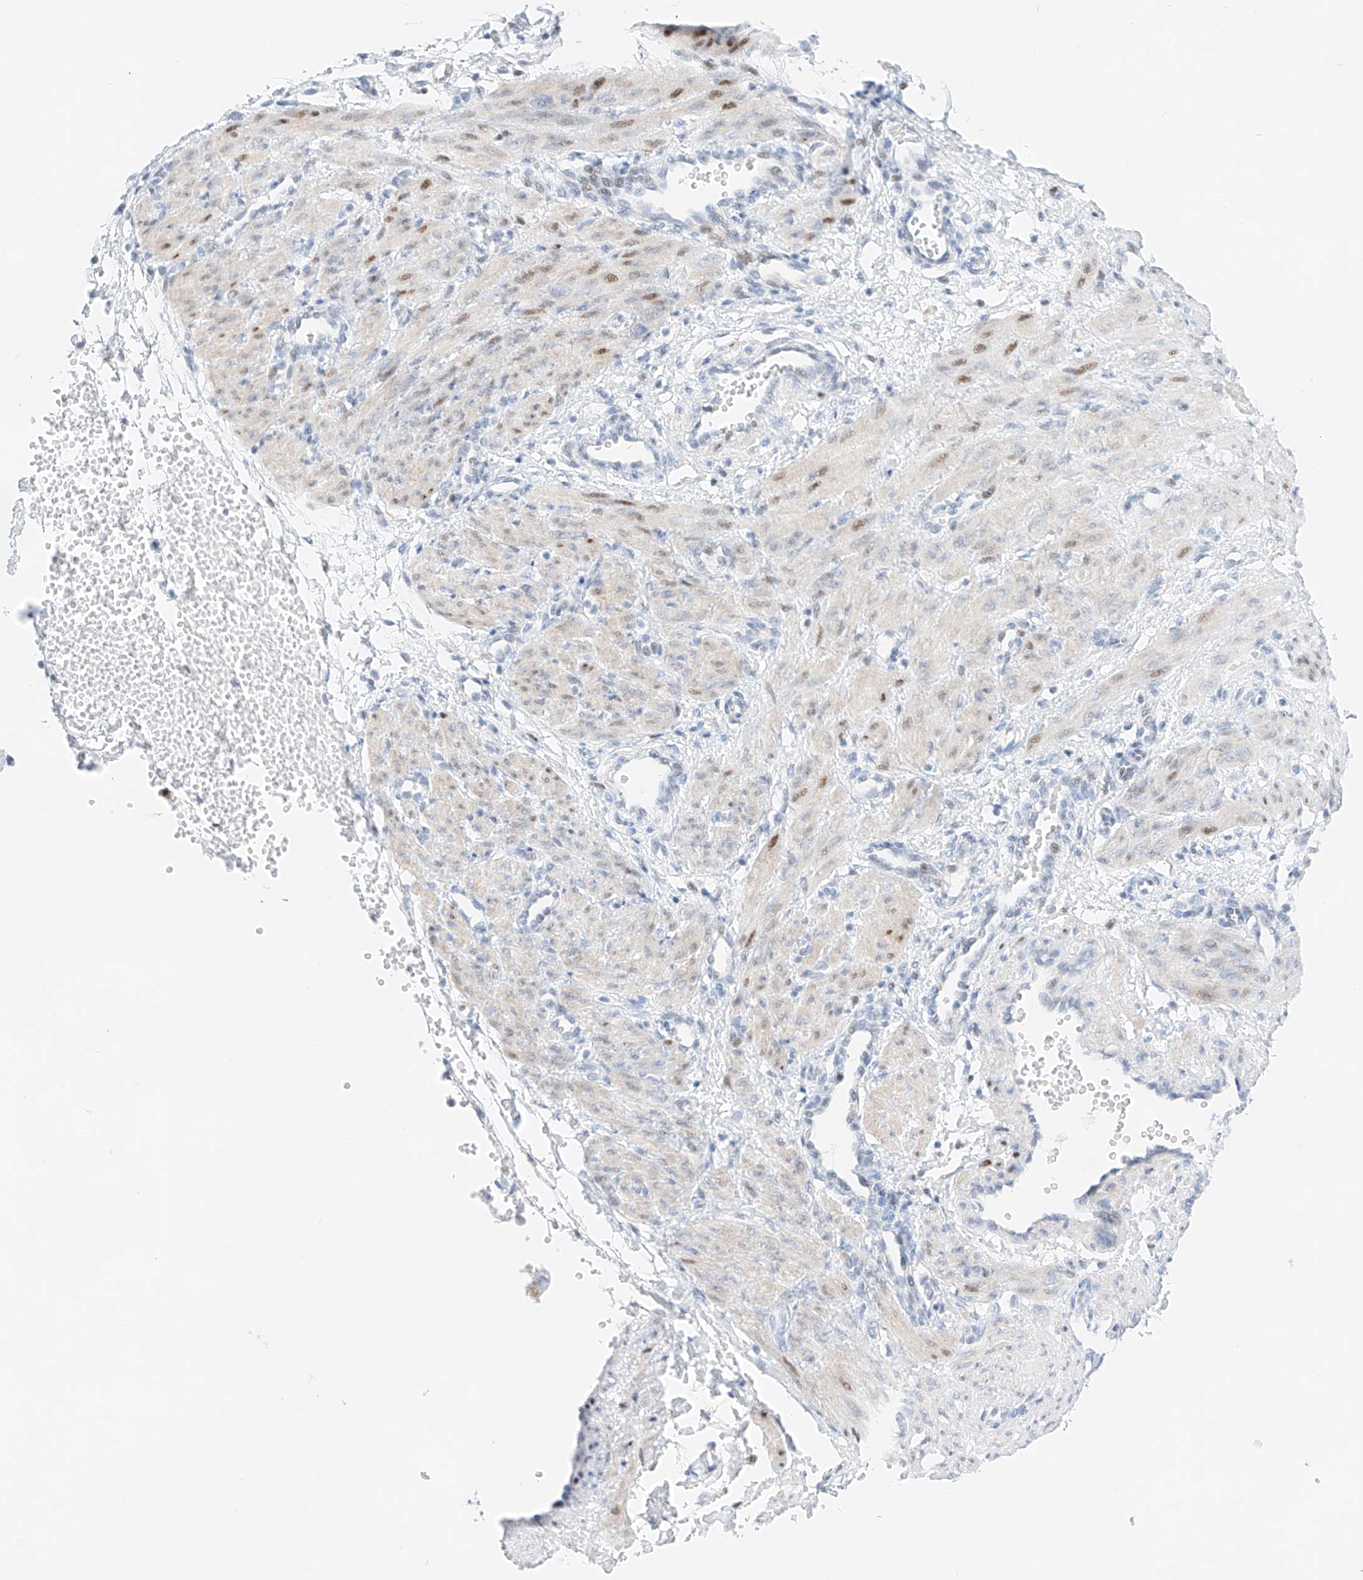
{"staining": {"intensity": "moderate", "quantity": ">75%", "location": "cytoplasmic/membranous,nuclear"}, "tissue": "smooth muscle", "cell_type": "Smooth muscle cells", "image_type": "normal", "snomed": [{"axis": "morphology", "description": "Normal tissue, NOS"}, {"axis": "topography", "description": "Endometrium"}], "caption": "Smooth muscle cells demonstrate medium levels of moderate cytoplasmic/membranous,nuclear positivity in about >75% of cells in unremarkable human smooth muscle. The protein is stained brown, and the nuclei are stained in blue (DAB (3,3'-diaminobenzidine) IHC with brightfield microscopy, high magnification).", "gene": "NT5C3B", "patient": {"sex": "female", "age": 33}}